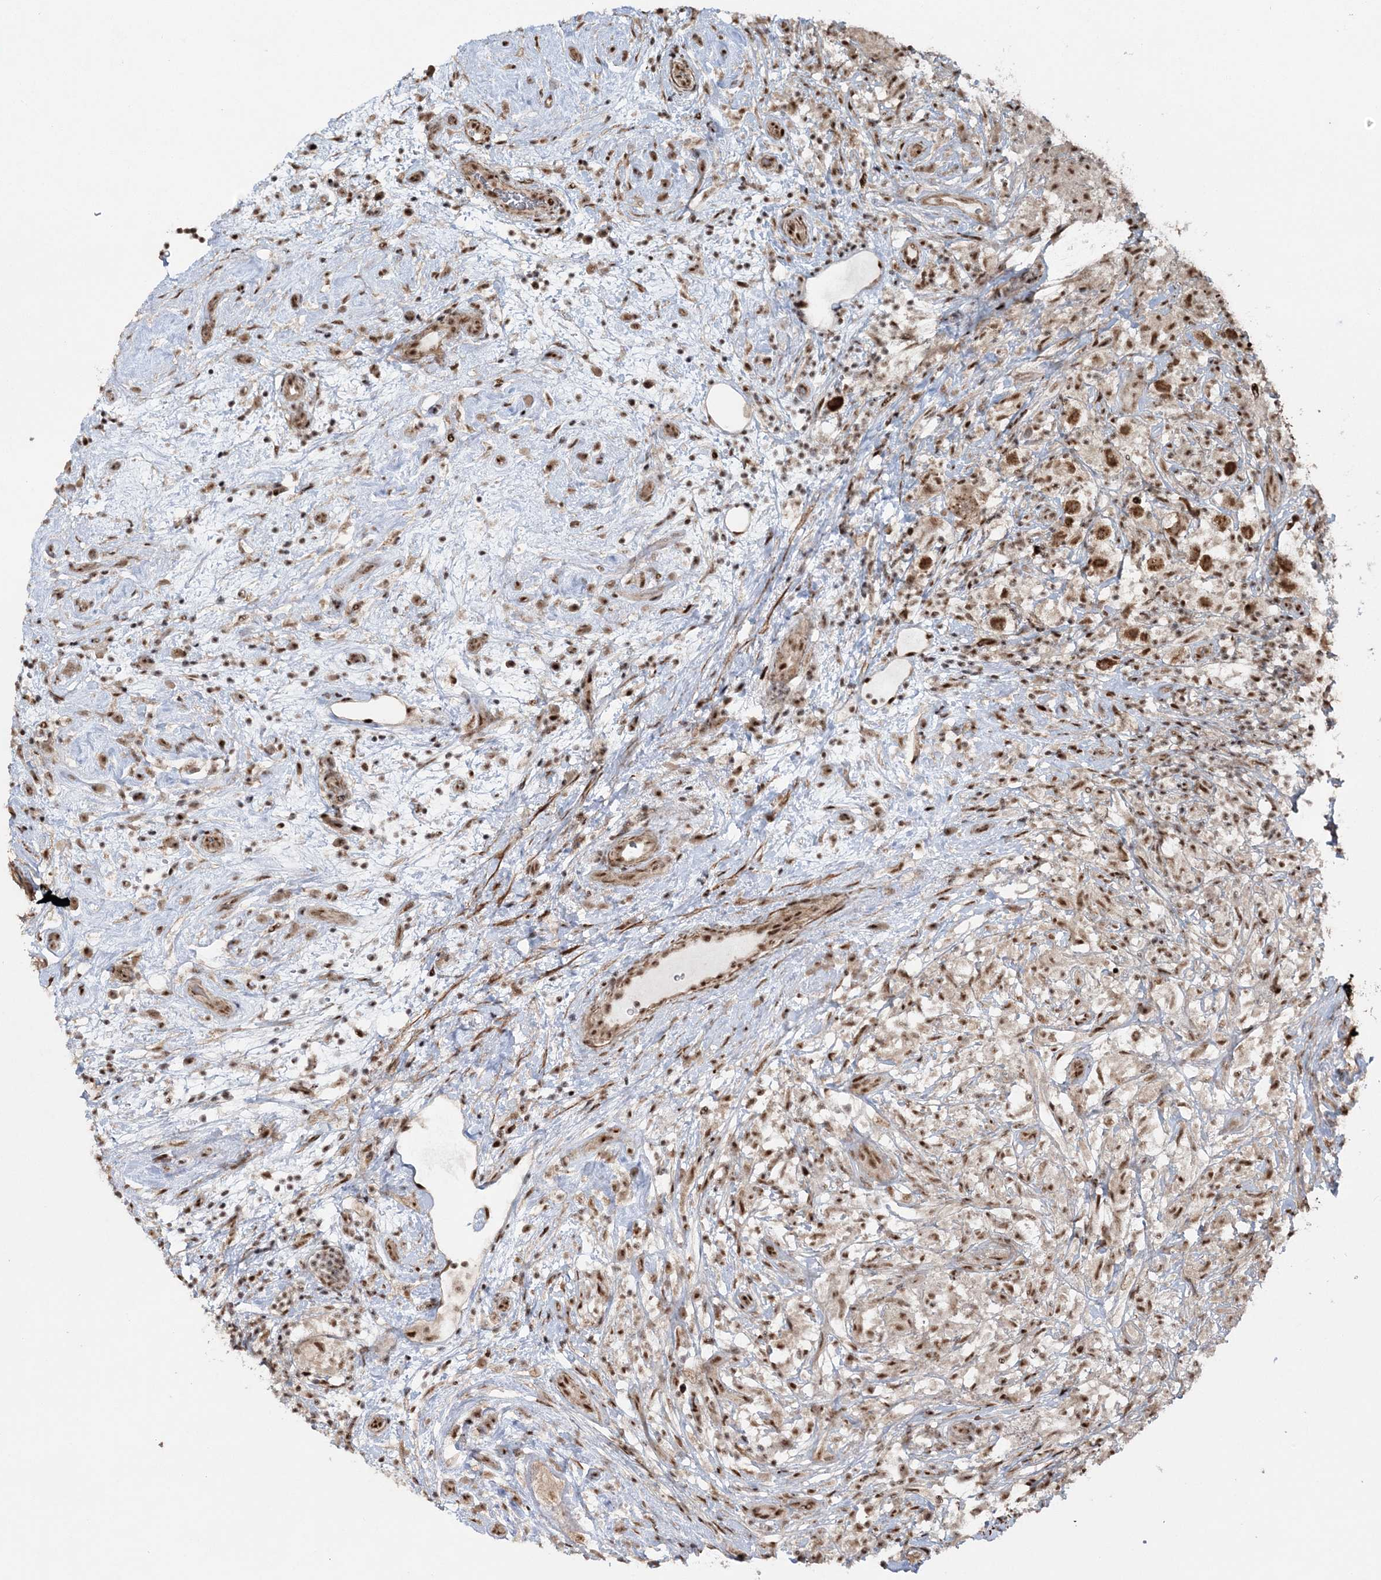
{"staining": {"intensity": "strong", "quantity": ">75%", "location": "nuclear"}, "tissue": "testis cancer", "cell_type": "Tumor cells", "image_type": "cancer", "snomed": [{"axis": "morphology", "description": "Seminoma, NOS"}, {"axis": "topography", "description": "Testis"}], "caption": "IHC photomicrograph of neoplastic tissue: testis cancer stained using immunohistochemistry (IHC) demonstrates high levels of strong protein expression localized specifically in the nuclear of tumor cells, appearing as a nuclear brown color.", "gene": "EXOSC8", "patient": {"sex": "male", "age": 49}}